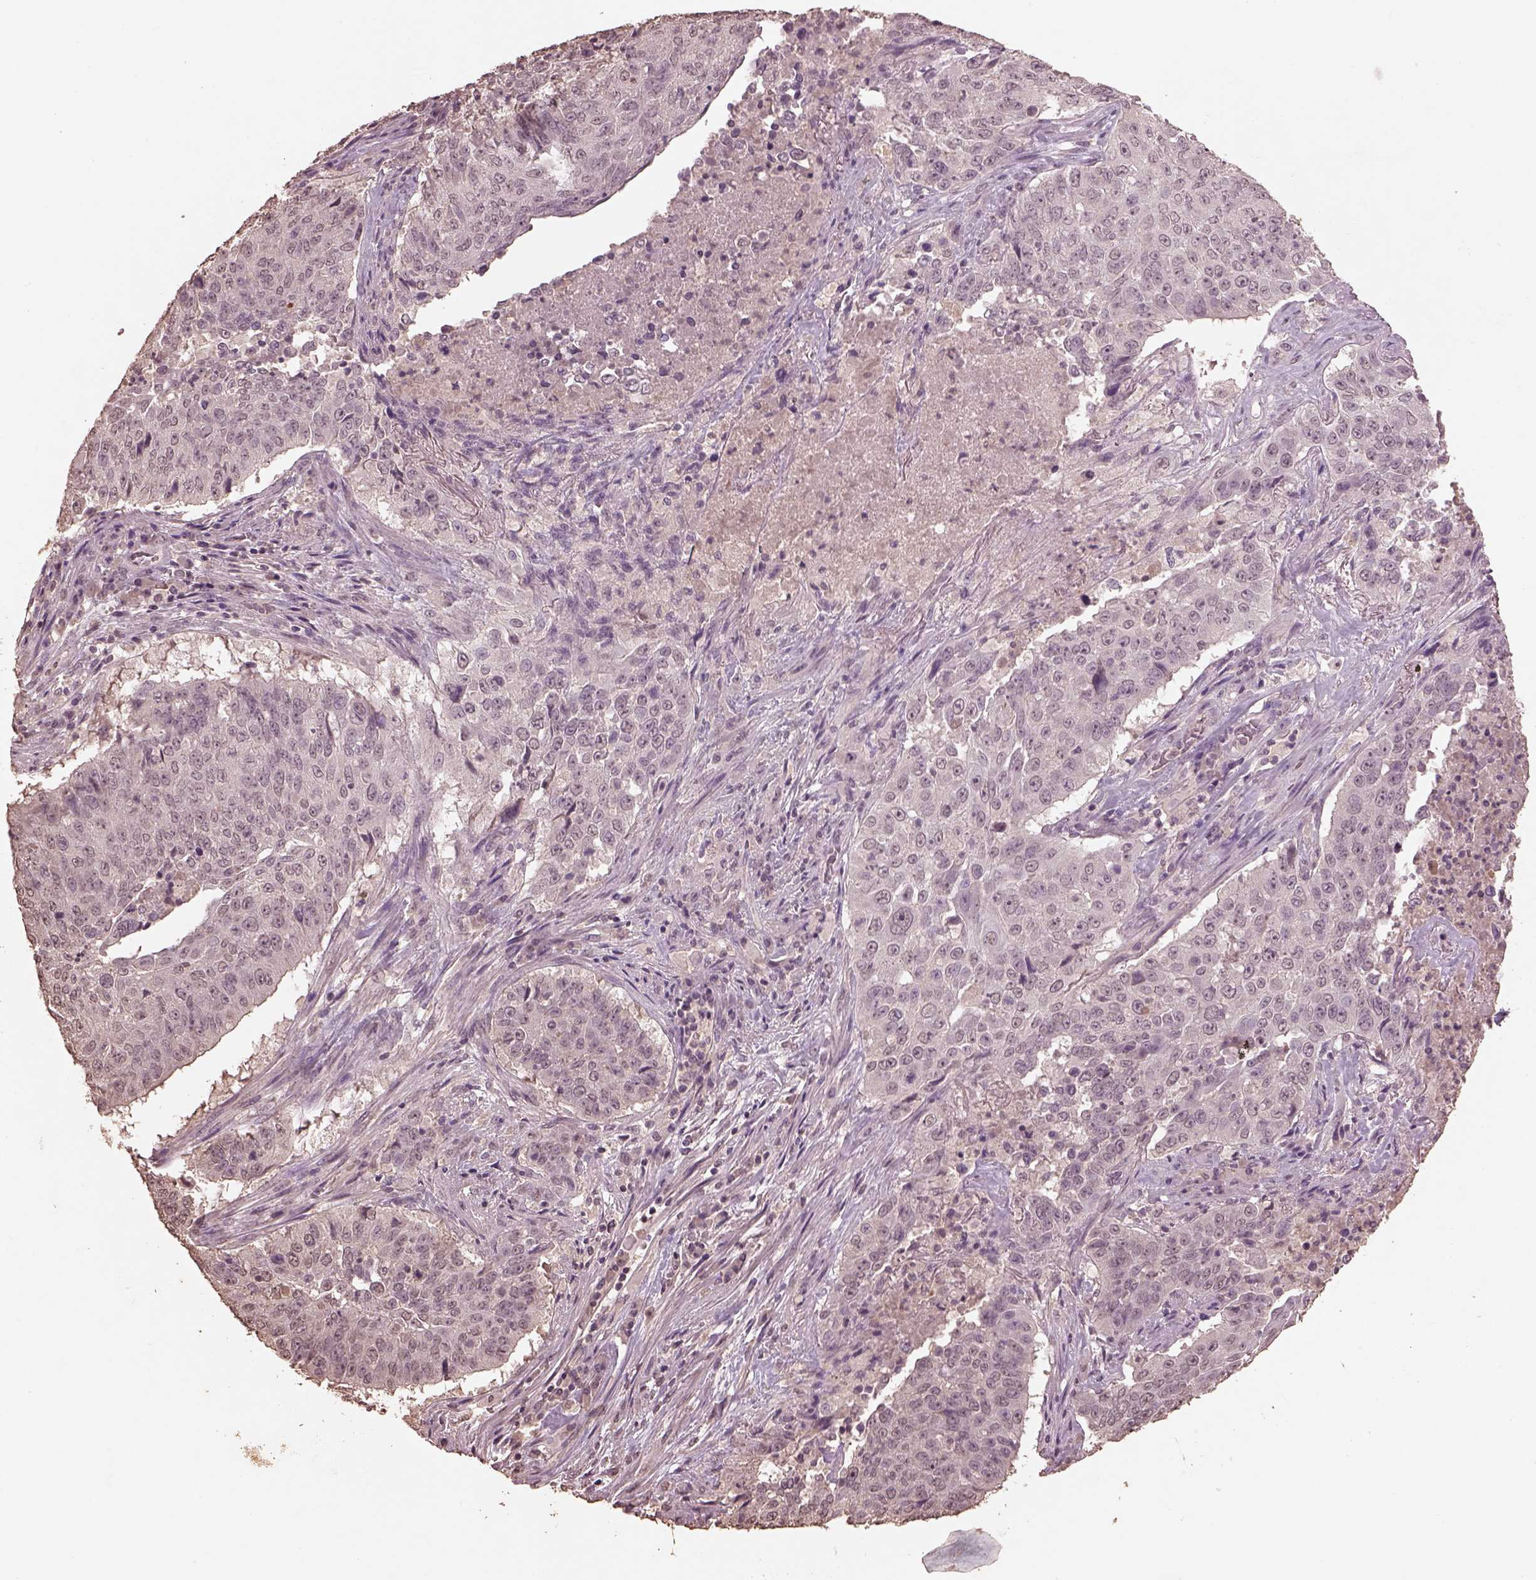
{"staining": {"intensity": "negative", "quantity": "none", "location": "none"}, "tissue": "lung cancer", "cell_type": "Tumor cells", "image_type": "cancer", "snomed": [{"axis": "morphology", "description": "Normal tissue, NOS"}, {"axis": "morphology", "description": "Squamous cell carcinoma, NOS"}, {"axis": "topography", "description": "Bronchus"}, {"axis": "topography", "description": "Lung"}], "caption": "Lung squamous cell carcinoma was stained to show a protein in brown. There is no significant positivity in tumor cells.", "gene": "CPT1C", "patient": {"sex": "male", "age": 64}}